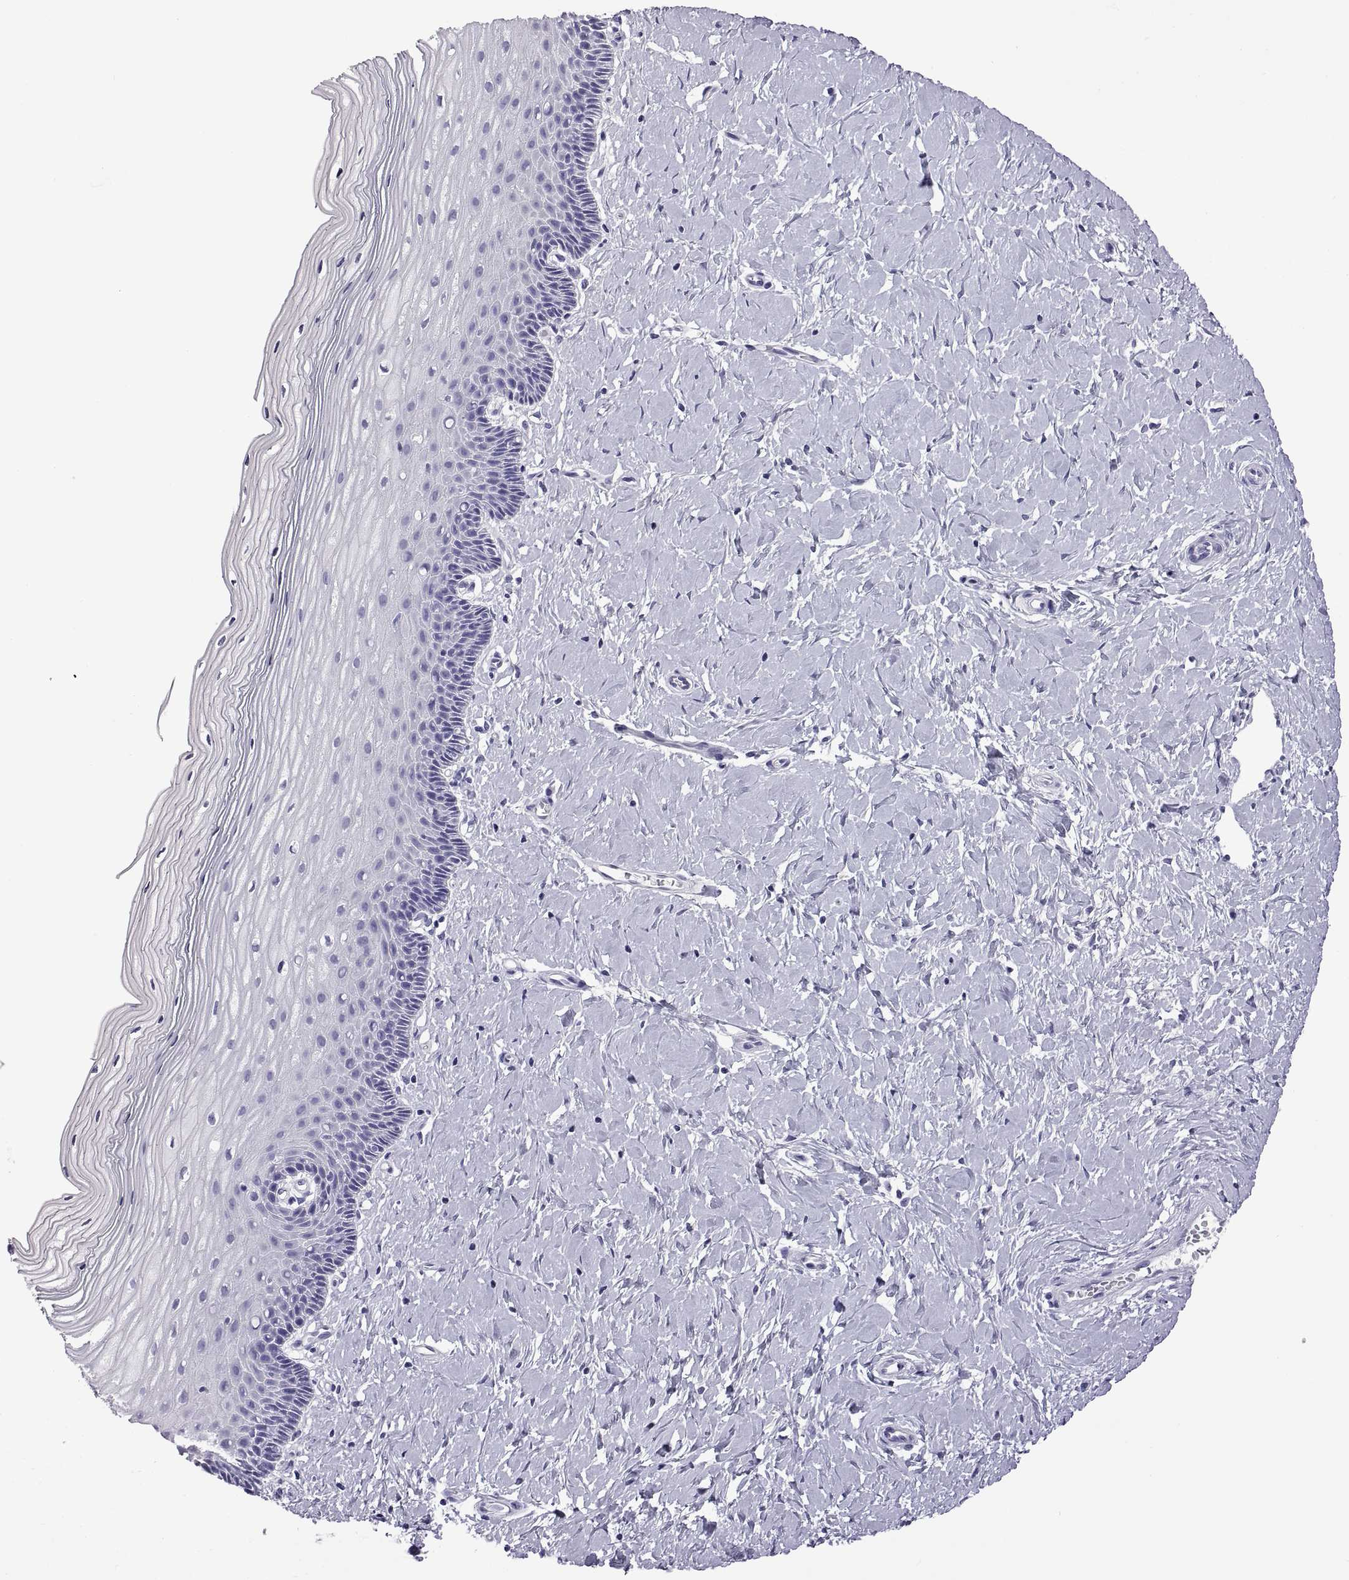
{"staining": {"intensity": "negative", "quantity": "none", "location": "none"}, "tissue": "cervix", "cell_type": "Glandular cells", "image_type": "normal", "snomed": [{"axis": "morphology", "description": "Normal tissue, NOS"}, {"axis": "topography", "description": "Cervix"}], "caption": "Immunohistochemistry photomicrograph of normal cervix stained for a protein (brown), which displays no staining in glandular cells.", "gene": "CRISP1", "patient": {"sex": "female", "age": 37}}